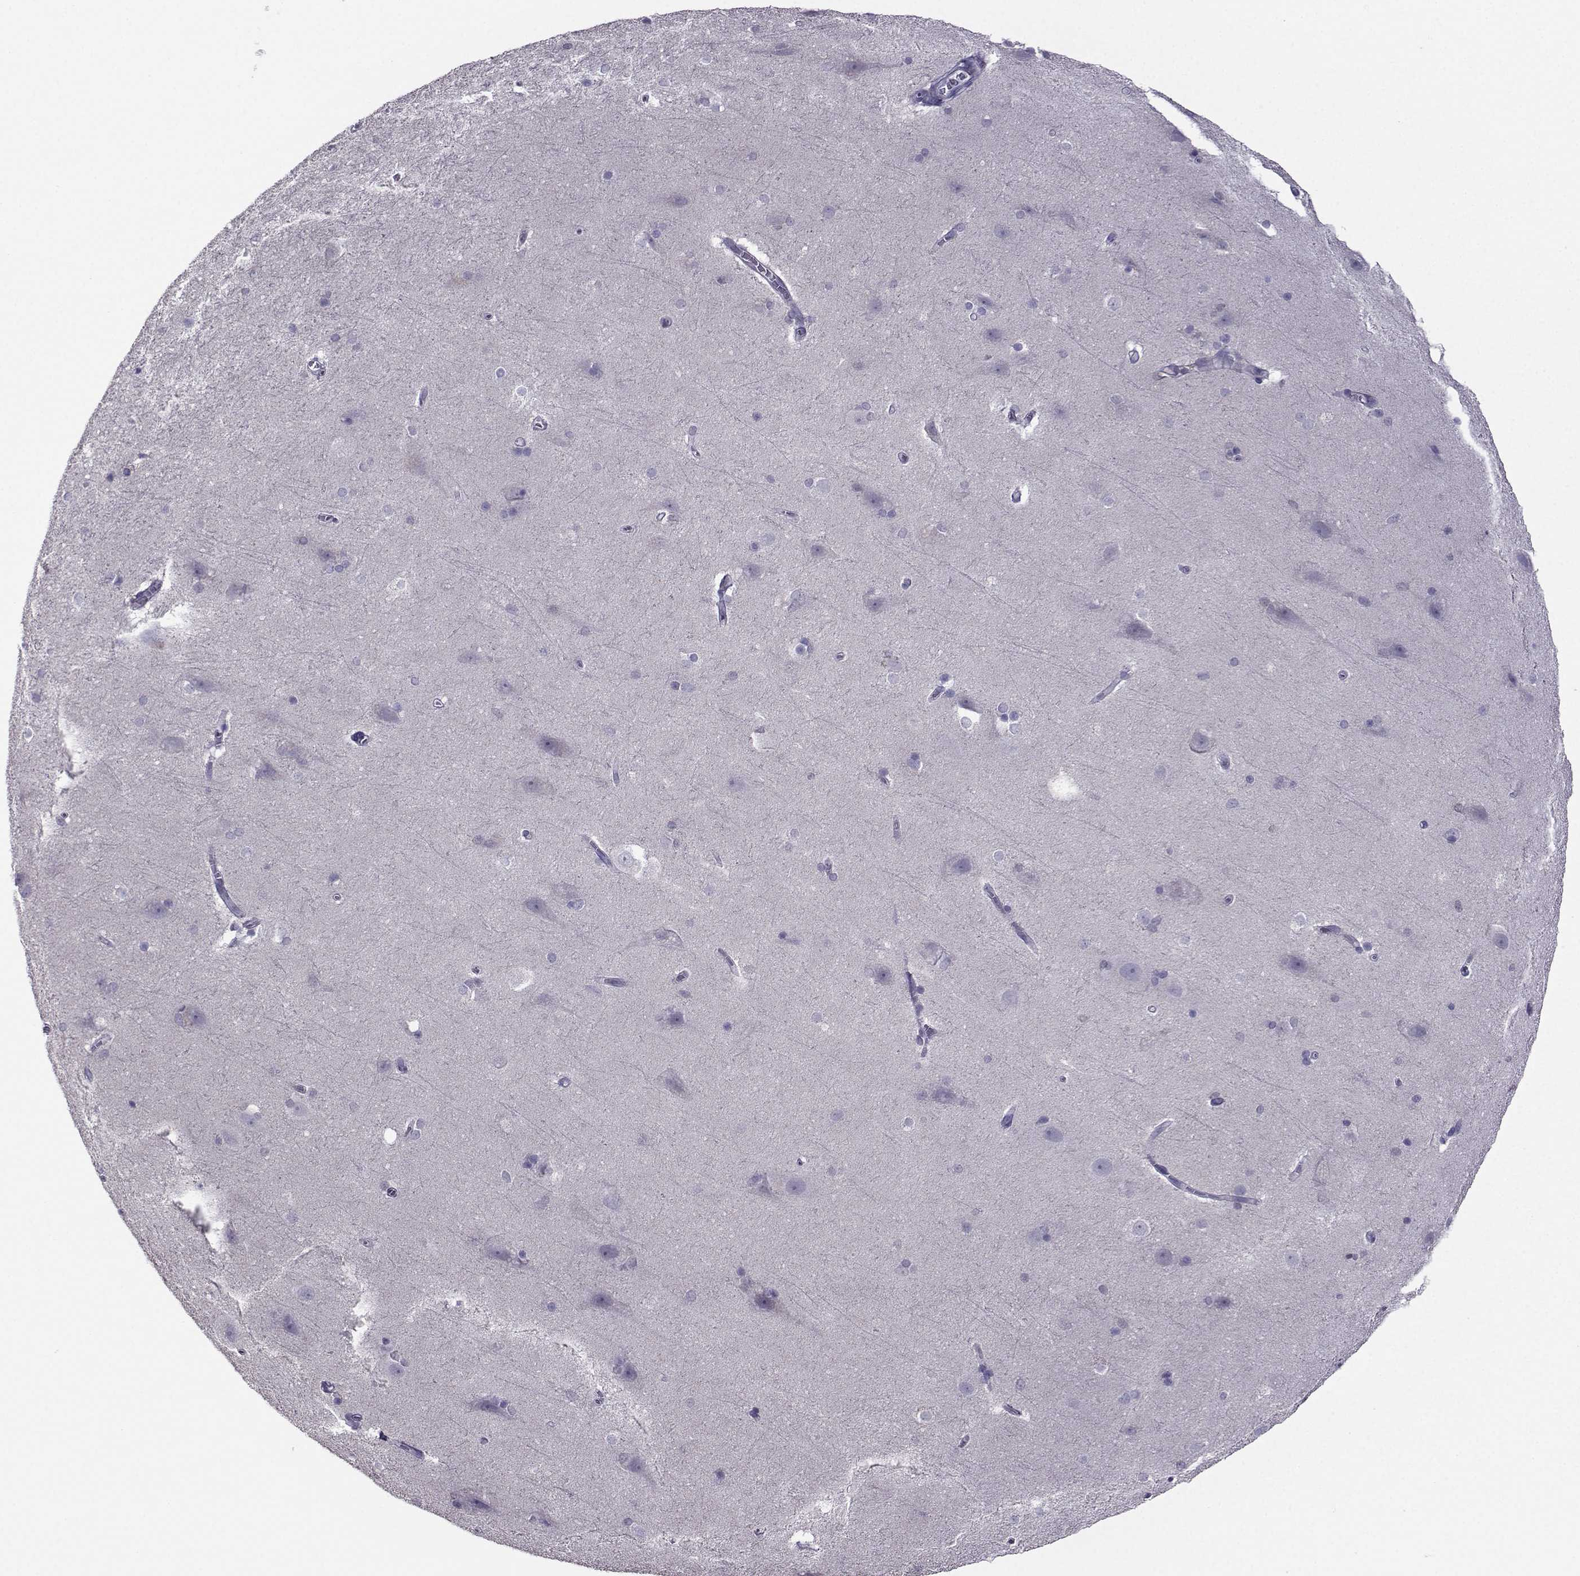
{"staining": {"intensity": "negative", "quantity": "none", "location": "none"}, "tissue": "hippocampus", "cell_type": "Glial cells", "image_type": "normal", "snomed": [{"axis": "morphology", "description": "Normal tissue, NOS"}, {"axis": "topography", "description": "Cerebral cortex"}, {"axis": "topography", "description": "Hippocampus"}], "caption": "Histopathology image shows no protein expression in glial cells of unremarkable hippocampus.", "gene": "CRYBB1", "patient": {"sex": "female", "age": 19}}